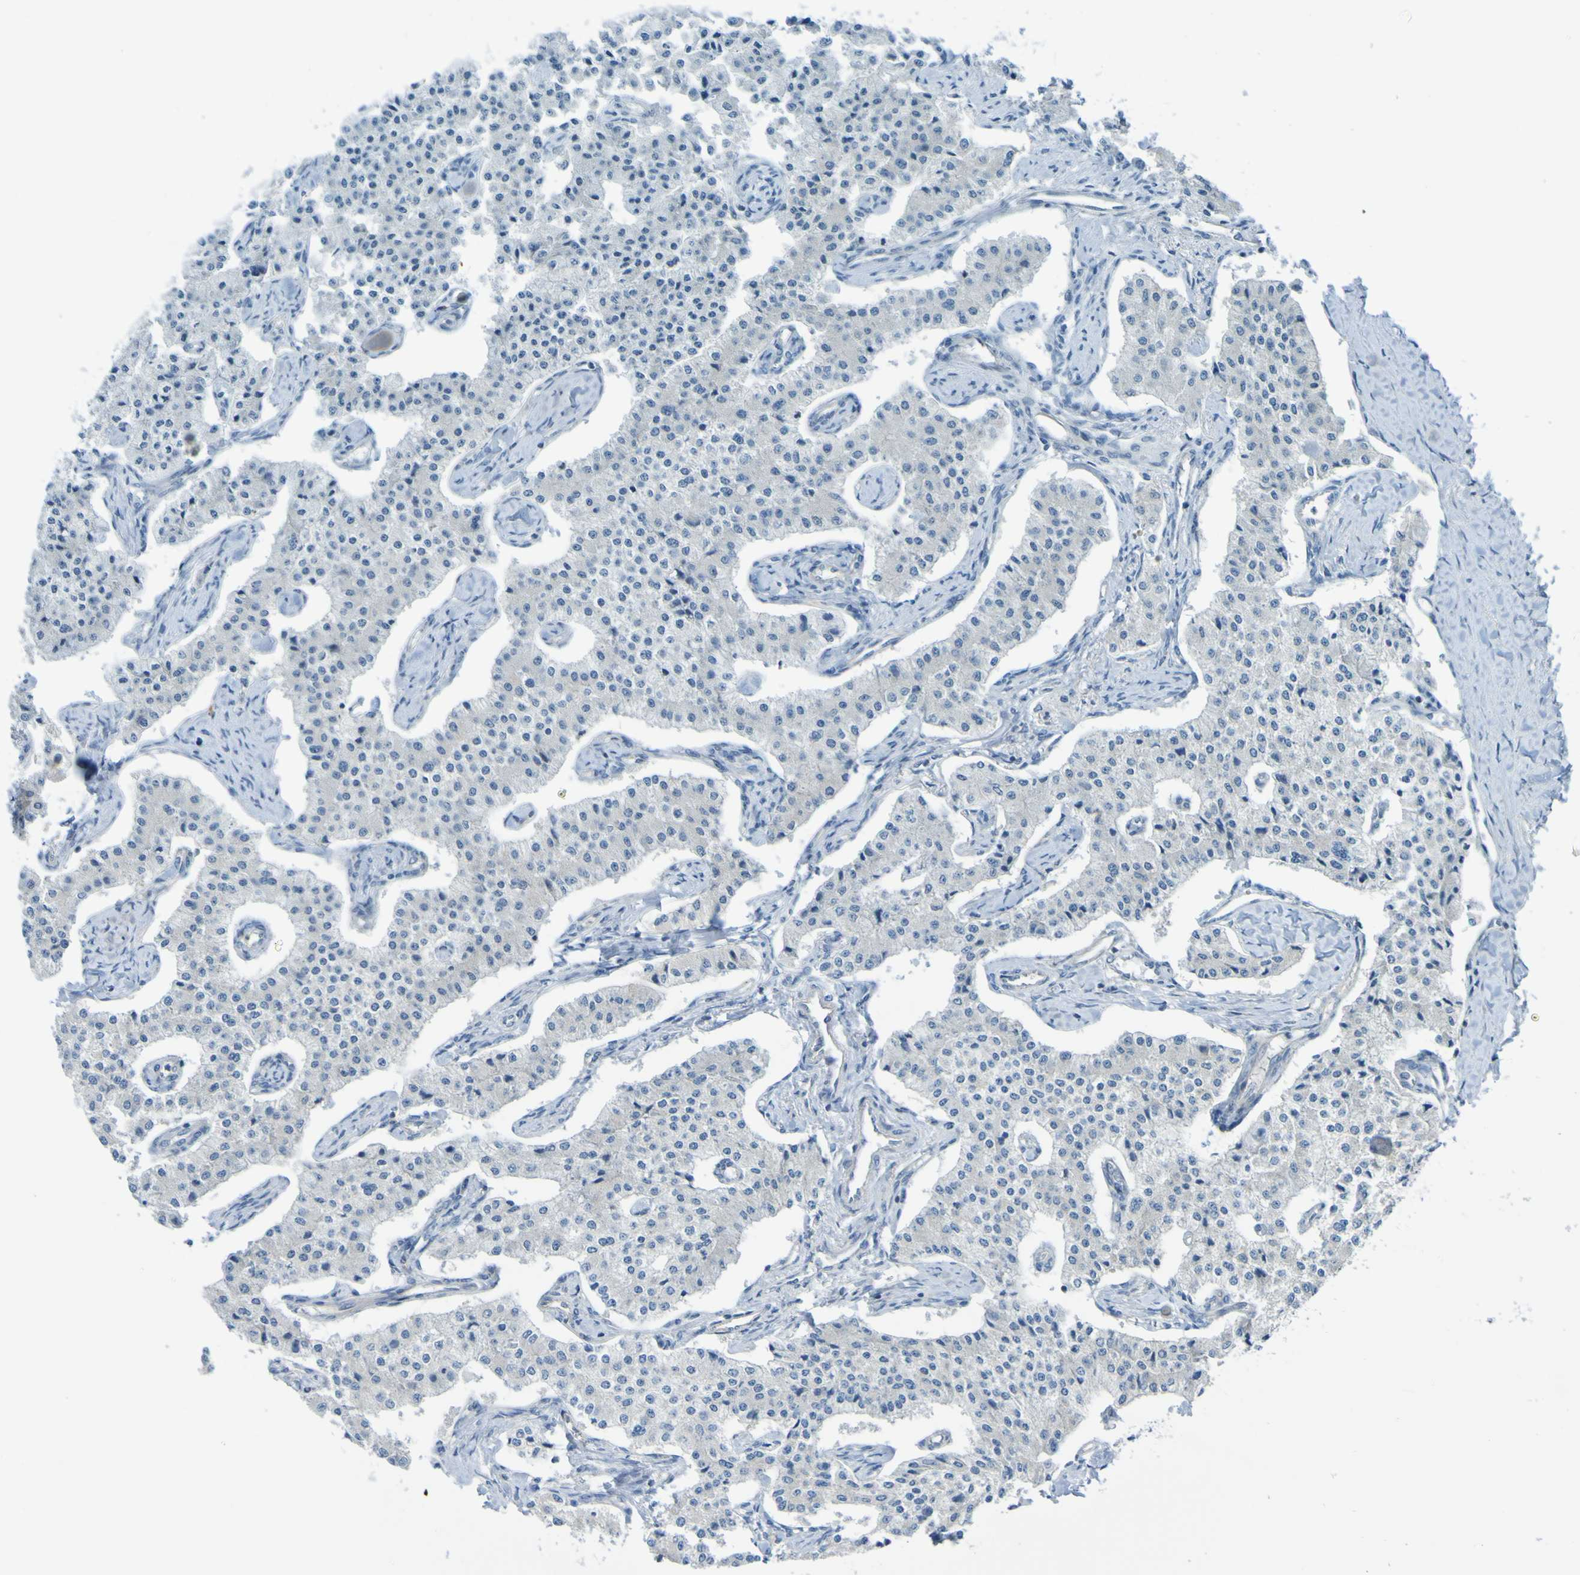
{"staining": {"intensity": "negative", "quantity": "none", "location": "none"}, "tissue": "carcinoid", "cell_type": "Tumor cells", "image_type": "cancer", "snomed": [{"axis": "morphology", "description": "Carcinoid, malignant, NOS"}, {"axis": "topography", "description": "Colon"}], "caption": "Protein analysis of carcinoid reveals no significant expression in tumor cells.", "gene": "NPRL3", "patient": {"sex": "female", "age": 52}}